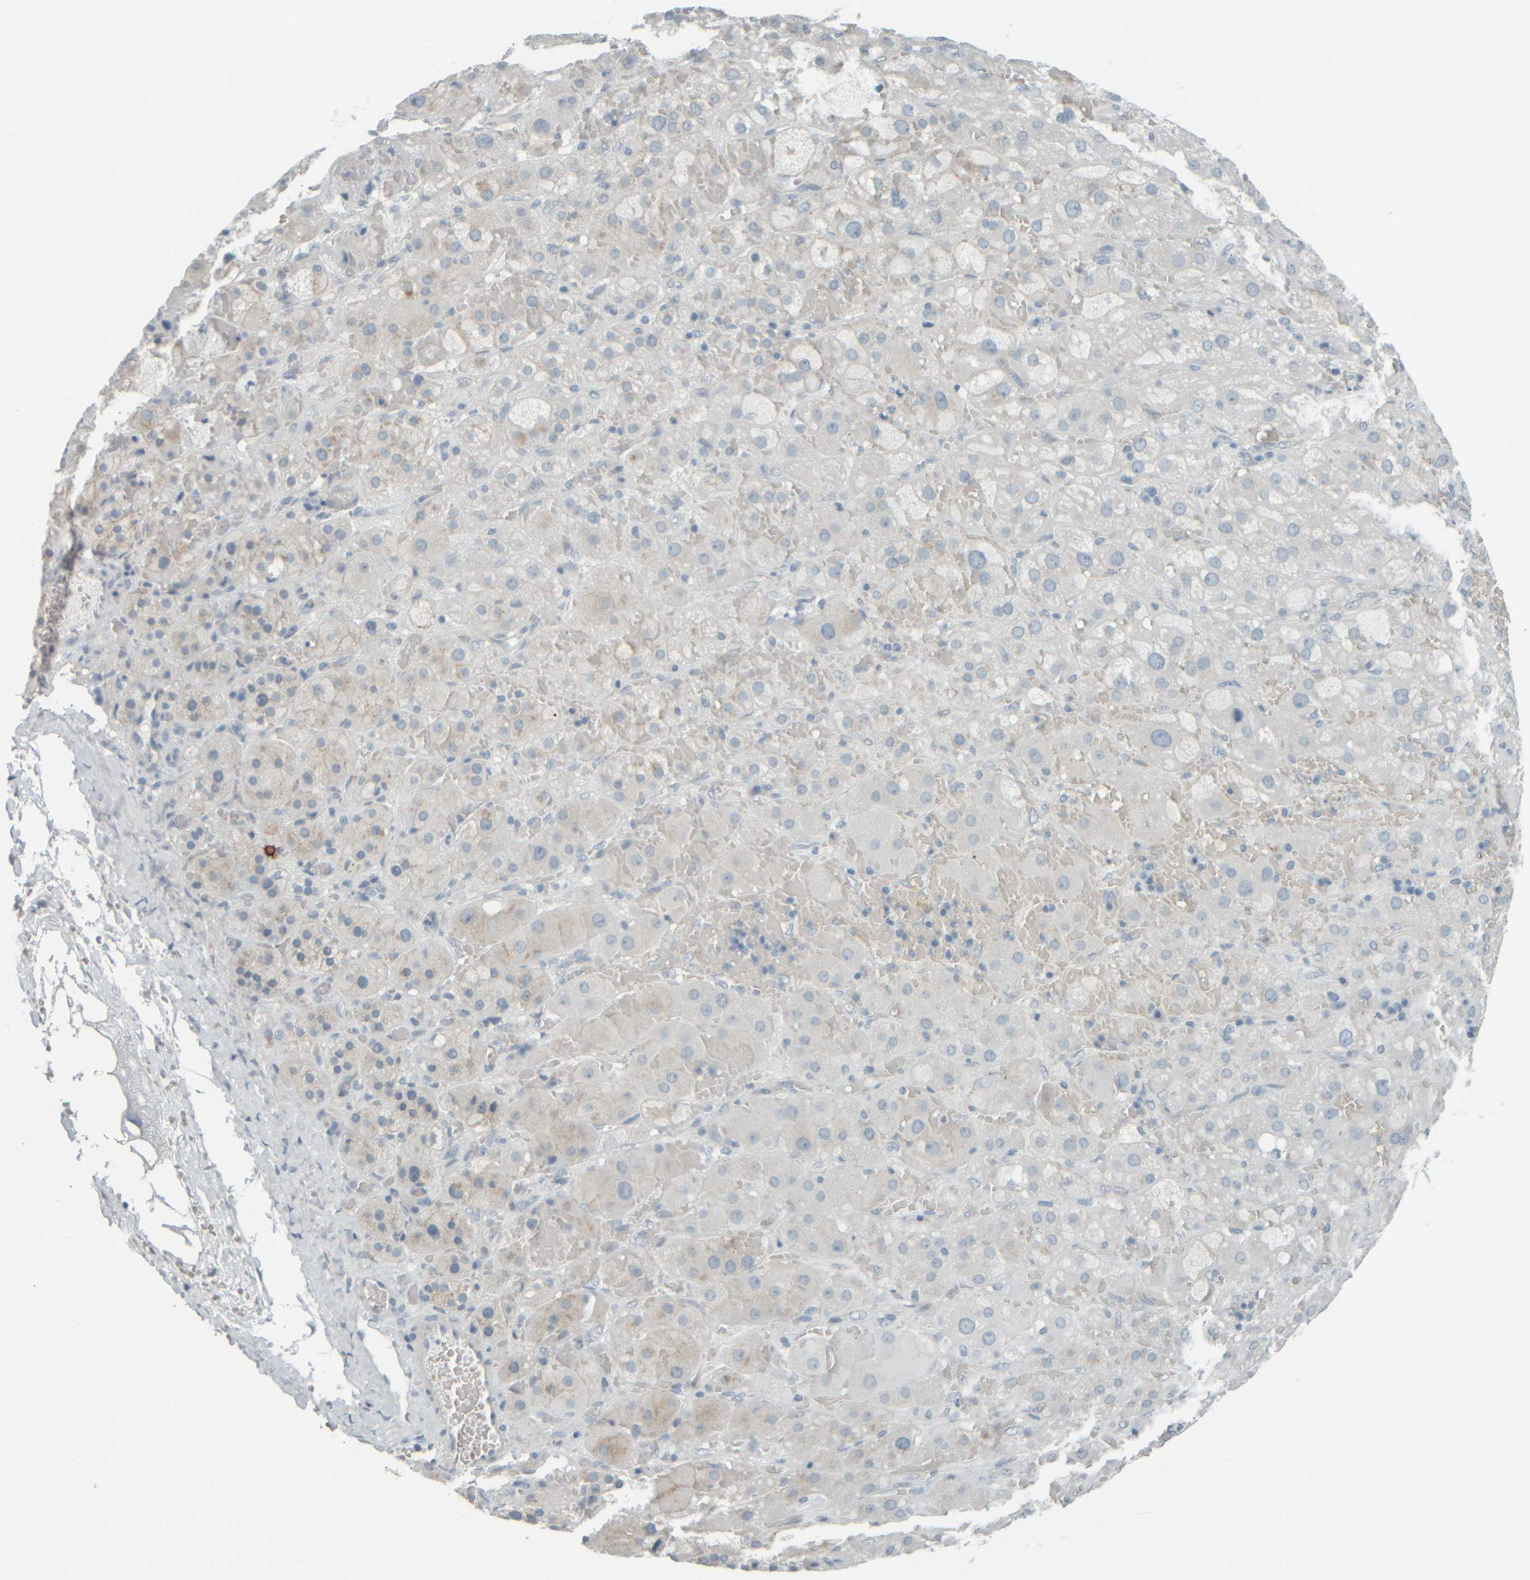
{"staining": {"intensity": "negative", "quantity": "none", "location": "none"}, "tissue": "adrenal gland", "cell_type": "Glandular cells", "image_type": "normal", "snomed": [{"axis": "morphology", "description": "Normal tissue, NOS"}, {"axis": "topography", "description": "Adrenal gland"}], "caption": "Glandular cells show no significant protein staining in normal adrenal gland. The staining was performed using DAB to visualize the protein expression in brown, while the nuclei were stained in blue with hematoxylin (Magnification: 20x).", "gene": "TPSAB1", "patient": {"sex": "female", "age": 47}}